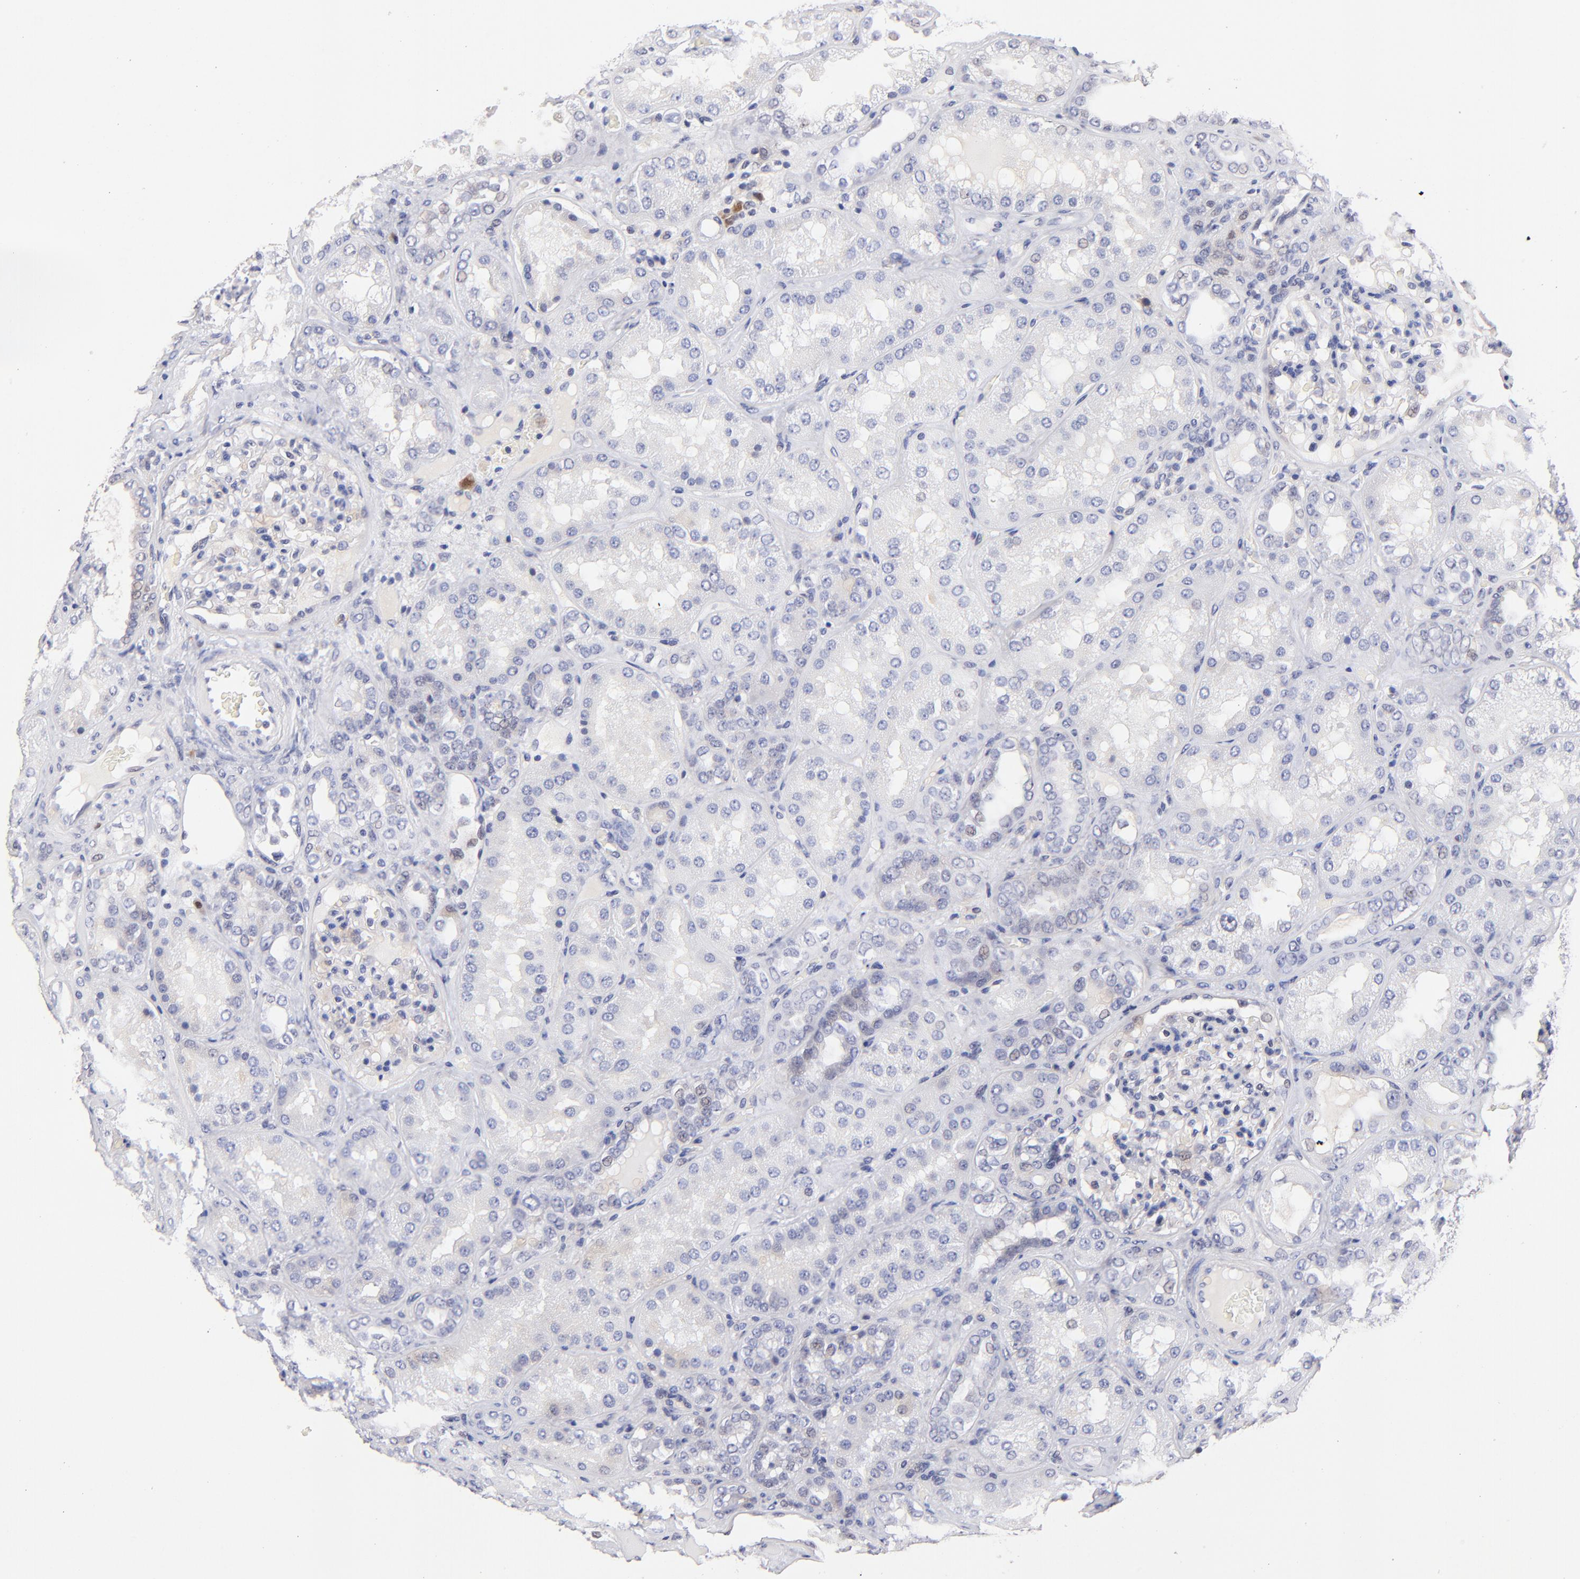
{"staining": {"intensity": "negative", "quantity": "none", "location": "none"}, "tissue": "kidney", "cell_type": "Cells in glomeruli", "image_type": "normal", "snomed": [{"axis": "morphology", "description": "Normal tissue, NOS"}, {"axis": "topography", "description": "Kidney"}], "caption": "High power microscopy histopathology image of an IHC histopathology image of normal kidney, revealing no significant positivity in cells in glomeruli. (DAB immunohistochemistry (IHC) with hematoxylin counter stain).", "gene": "ZNF155", "patient": {"sex": "female", "age": 56}}